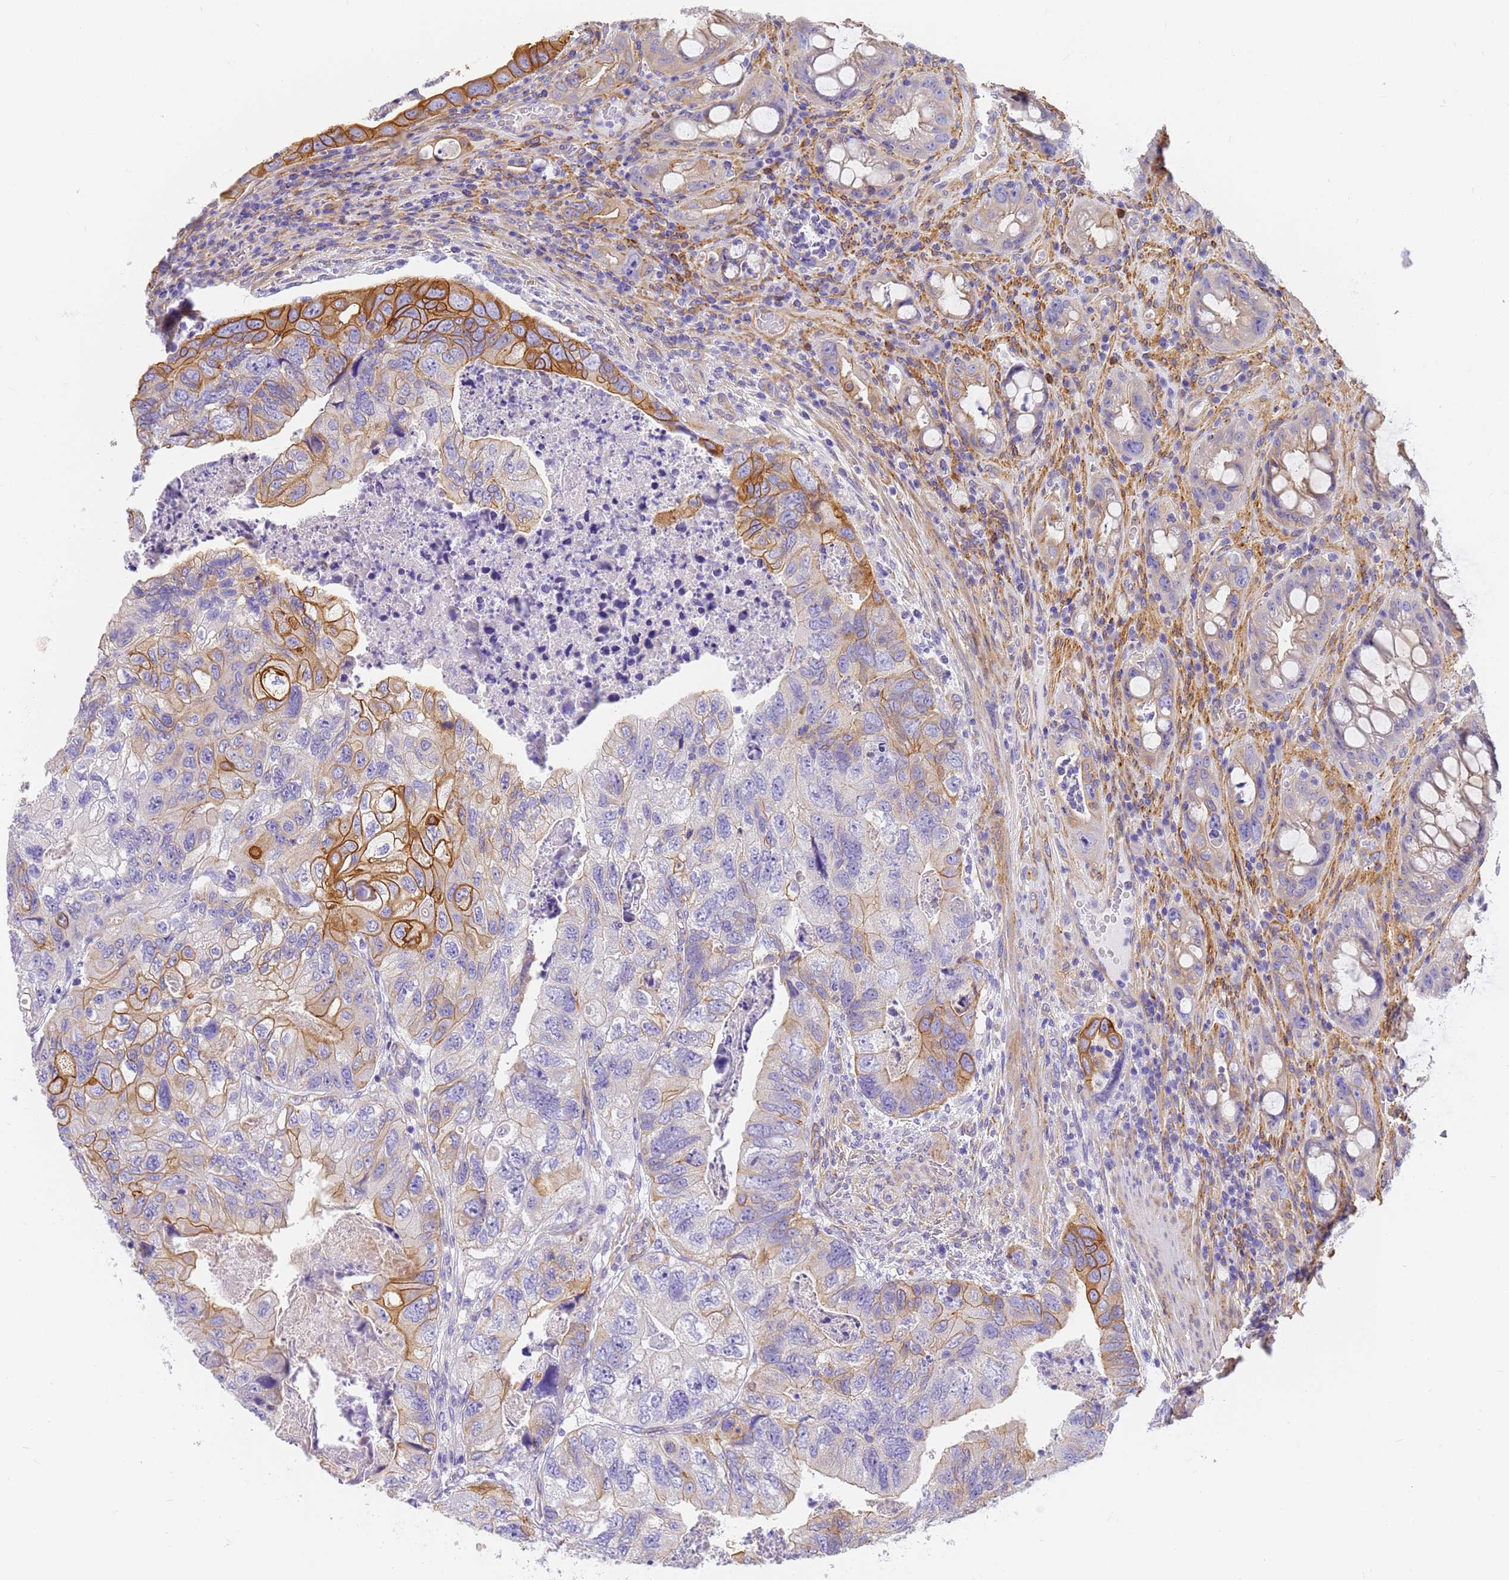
{"staining": {"intensity": "moderate", "quantity": "25%-75%", "location": "cytoplasmic/membranous"}, "tissue": "colorectal cancer", "cell_type": "Tumor cells", "image_type": "cancer", "snomed": [{"axis": "morphology", "description": "Adenocarcinoma, NOS"}, {"axis": "topography", "description": "Rectum"}], "caption": "Colorectal cancer tissue reveals moderate cytoplasmic/membranous positivity in about 25%-75% of tumor cells, visualized by immunohistochemistry.", "gene": "MVB12A", "patient": {"sex": "male", "age": 63}}